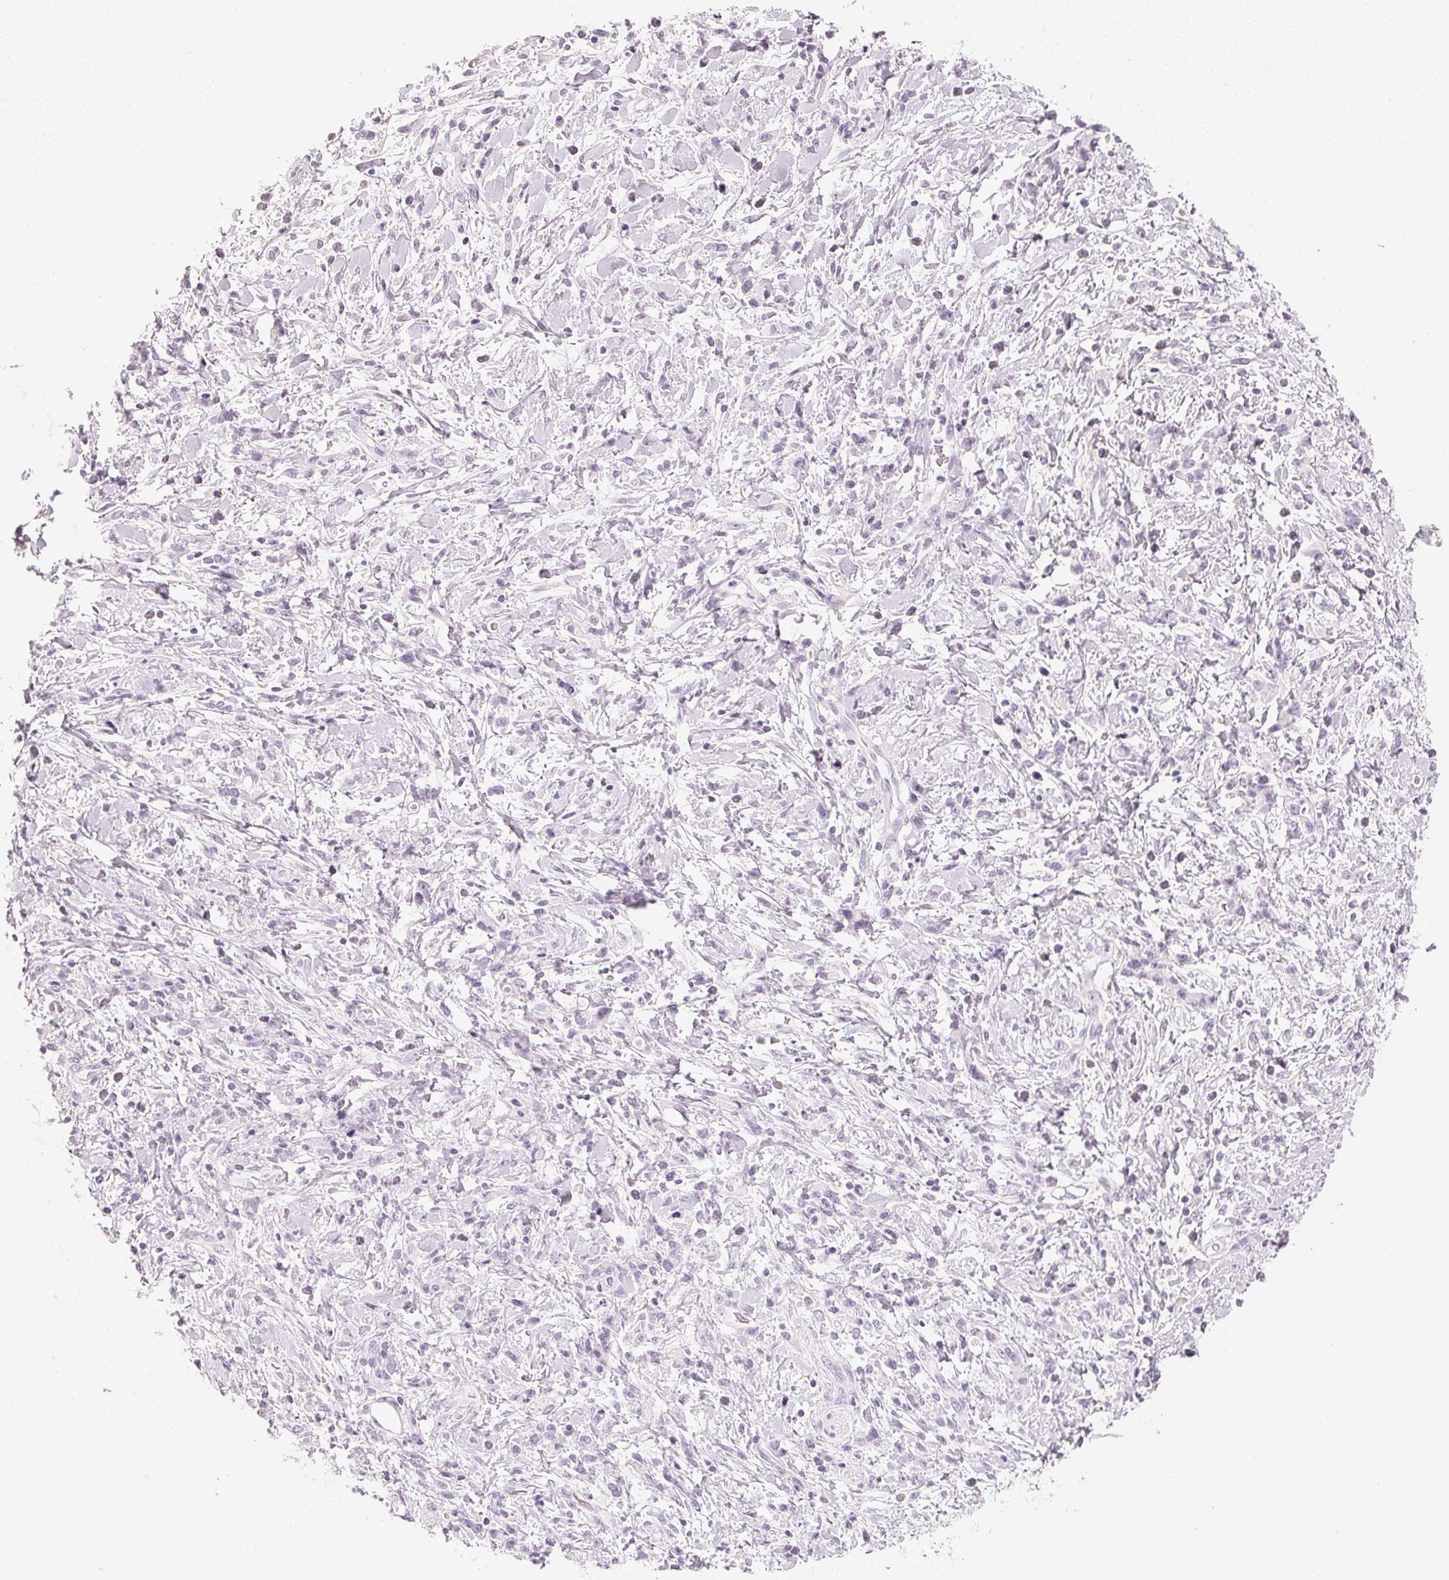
{"staining": {"intensity": "negative", "quantity": "none", "location": "none"}, "tissue": "stomach cancer", "cell_type": "Tumor cells", "image_type": "cancer", "snomed": [{"axis": "morphology", "description": "Adenocarcinoma, NOS"}, {"axis": "topography", "description": "Stomach"}], "caption": "A photomicrograph of human adenocarcinoma (stomach) is negative for staining in tumor cells. (DAB immunohistochemistry, high magnification).", "gene": "SLC22A8", "patient": {"sex": "female", "age": 84}}